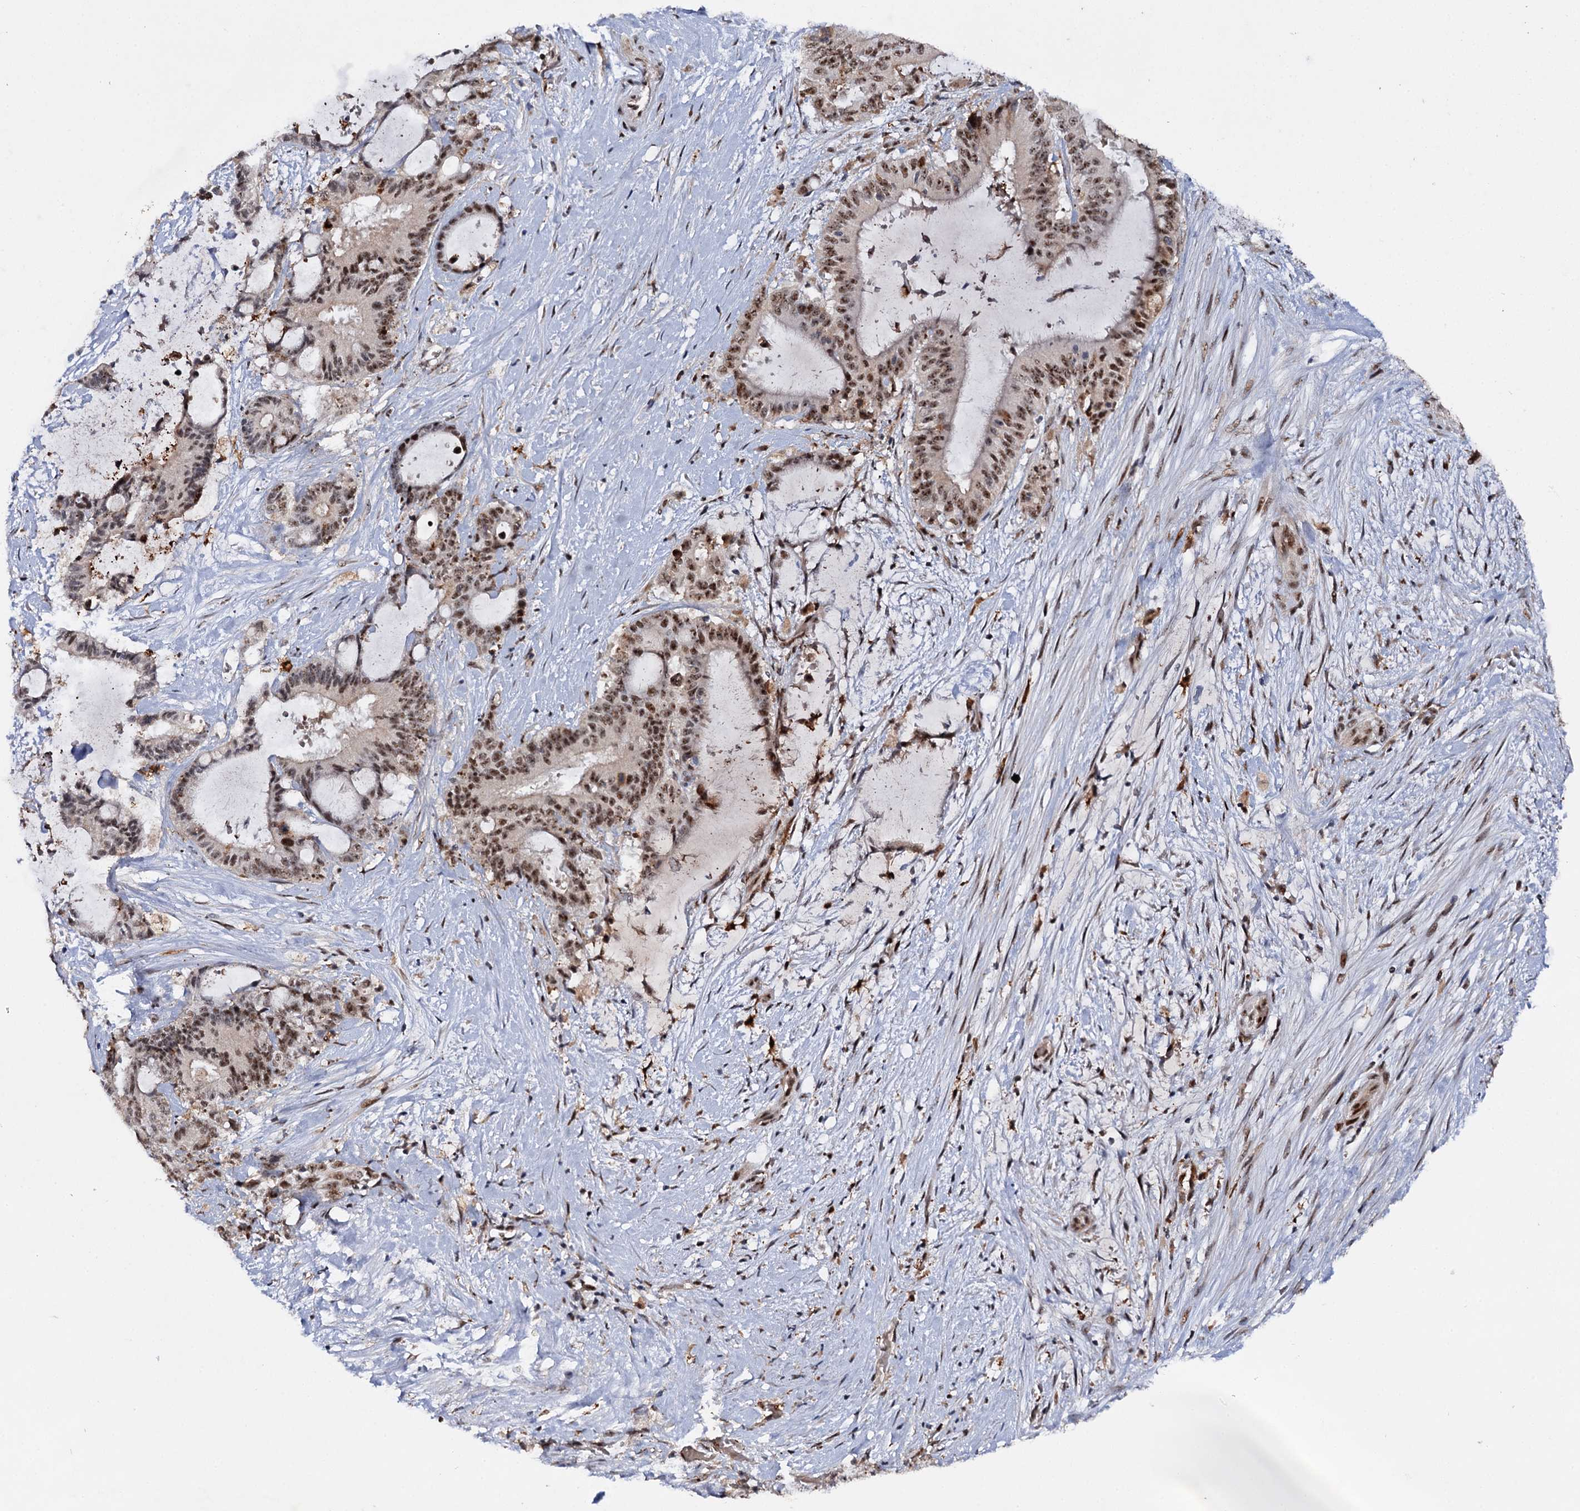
{"staining": {"intensity": "moderate", "quantity": ">75%", "location": "nuclear"}, "tissue": "liver cancer", "cell_type": "Tumor cells", "image_type": "cancer", "snomed": [{"axis": "morphology", "description": "Normal tissue, NOS"}, {"axis": "morphology", "description": "Cholangiocarcinoma"}, {"axis": "topography", "description": "Liver"}, {"axis": "topography", "description": "Peripheral nerve tissue"}], "caption": "Protein staining of liver cholangiocarcinoma tissue reveals moderate nuclear positivity in approximately >75% of tumor cells. (Stains: DAB (3,3'-diaminobenzidine) in brown, nuclei in blue, Microscopy: brightfield microscopy at high magnification).", "gene": "BUD13", "patient": {"sex": "female", "age": 73}}